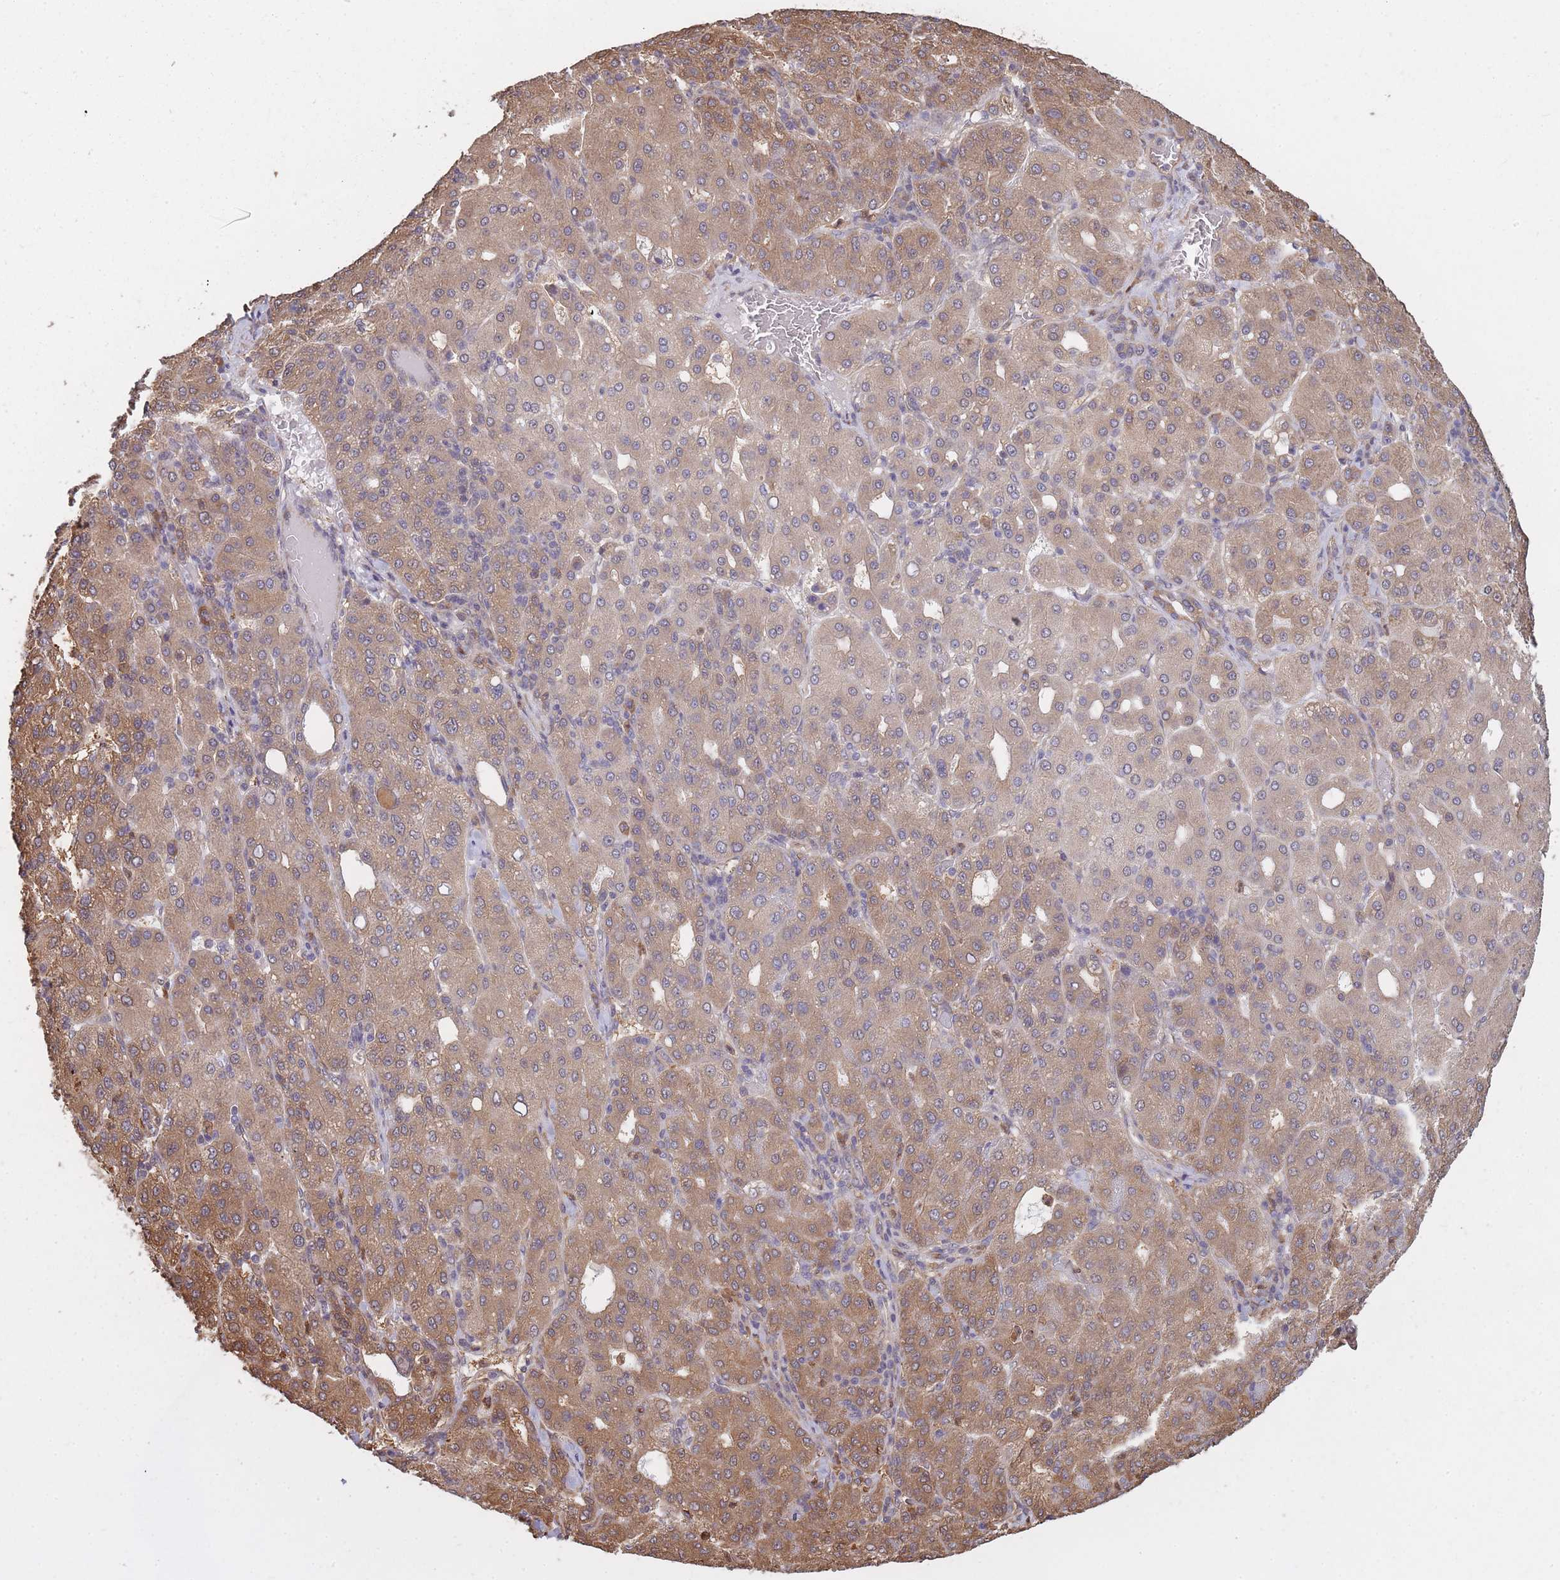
{"staining": {"intensity": "moderate", "quantity": ">75%", "location": "cytoplasmic/membranous"}, "tissue": "liver cancer", "cell_type": "Tumor cells", "image_type": "cancer", "snomed": [{"axis": "morphology", "description": "Carcinoma, Hepatocellular, NOS"}, {"axis": "topography", "description": "Liver"}], "caption": "Moderate cytoplasmic/membranous staining is appreciated in about >75% of tumor cells in hepatocellular carcinoma (liver).", "gene": "ARL13B", "patient": {"sex": "male", "age": 65}}